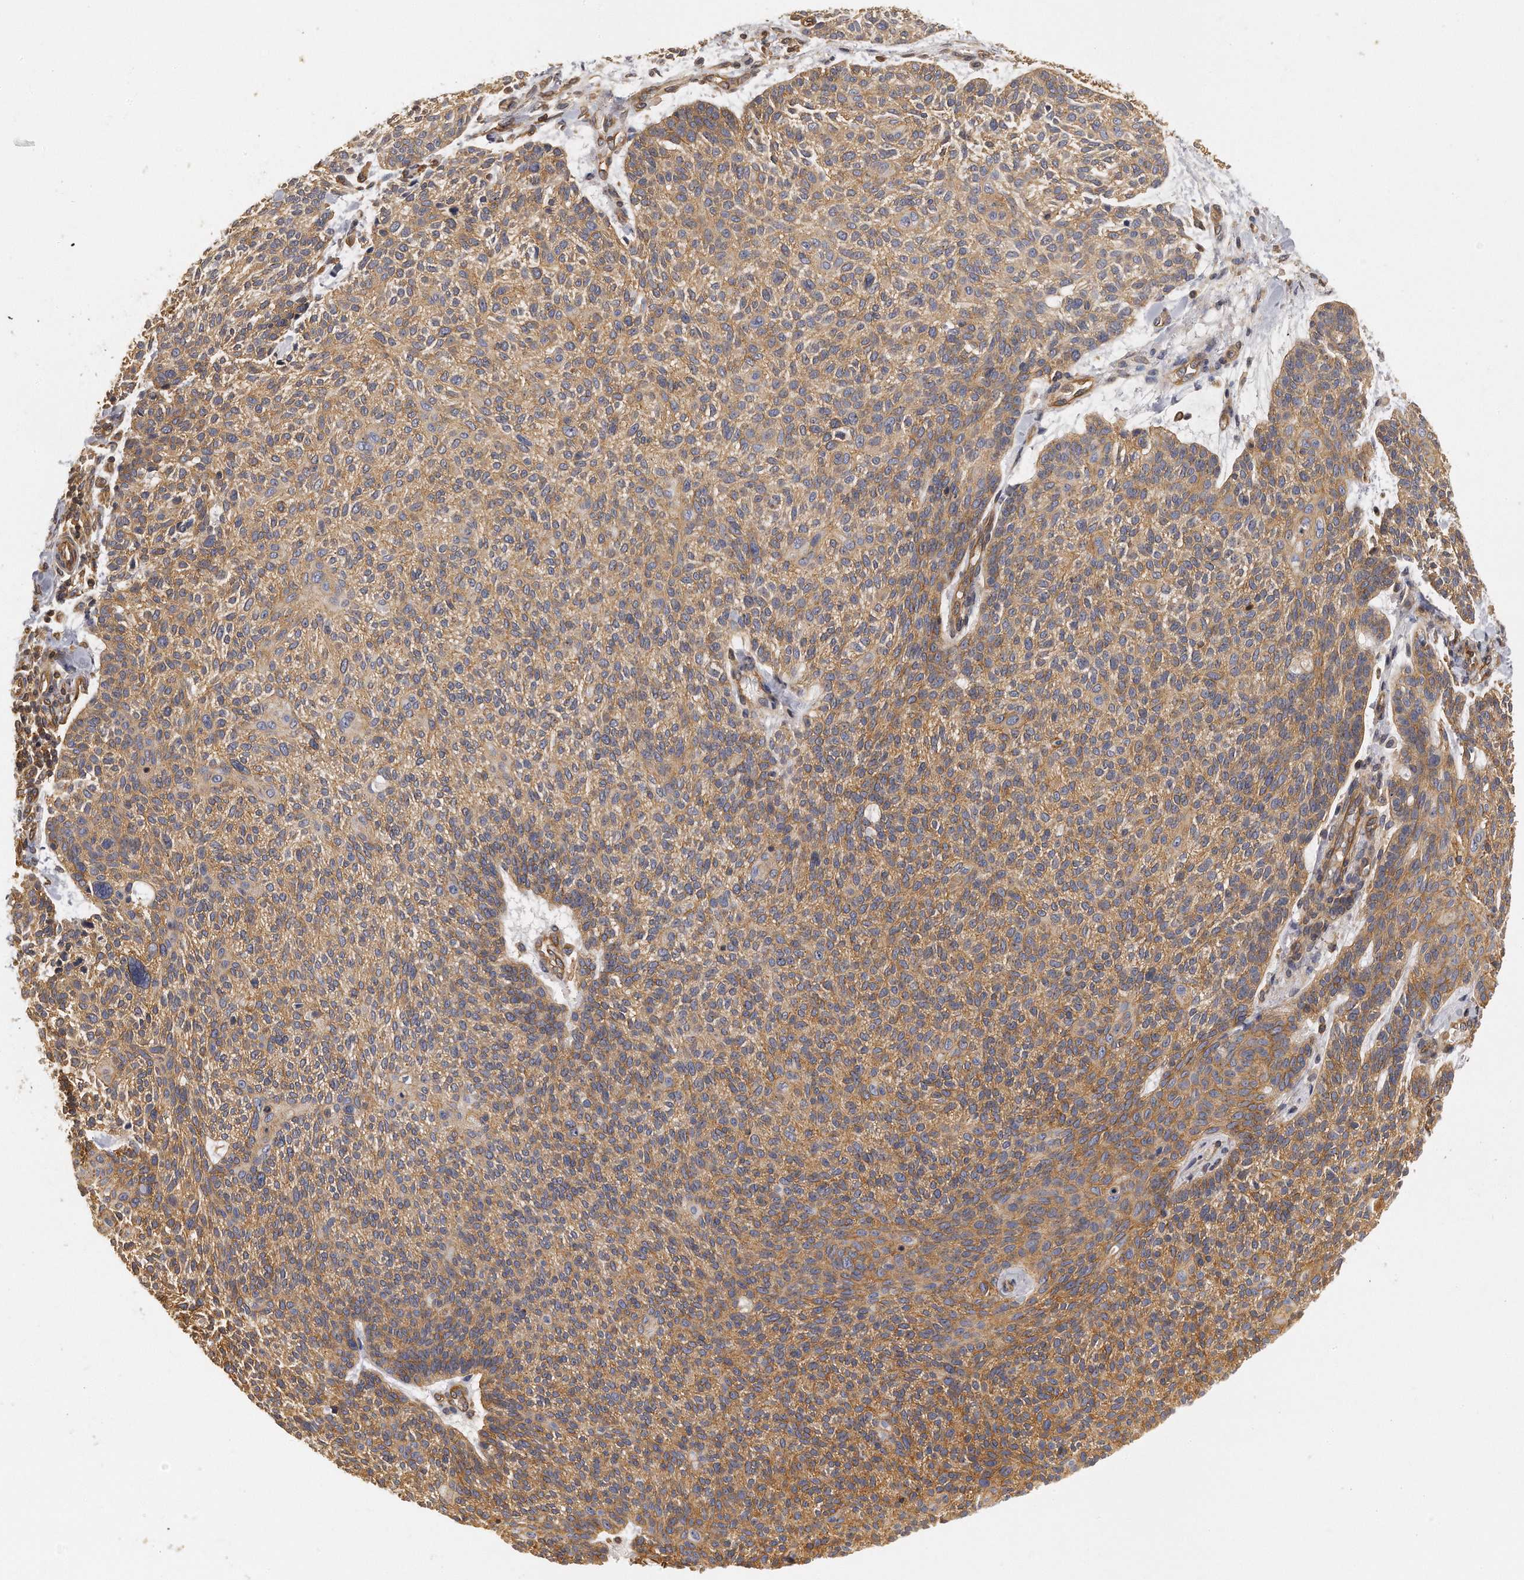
{"staining": {"intensity": "moderate", "quantity": ">75%", "location": "cytoplasmic/membranous"}, "tissue": "skin cancer", "cell_type": "Tumor cells", "image_type": "cancer", "snomed": [{"axis": "morphology", "description": "Normal tissue, NOS"}, {"axis": "morphology", "description": "Basal cell carcinoma"}, {"axis": "topography", "description": "Skin"}], "caption": "This is an image of immunohistochemistry (IHC) staining of skin cancer, which shows moderate positivity in the cytoplasmic/membranous of tumor cells.", "gene": "CHST7", "patient": {"sex": "female", "age": 70}}